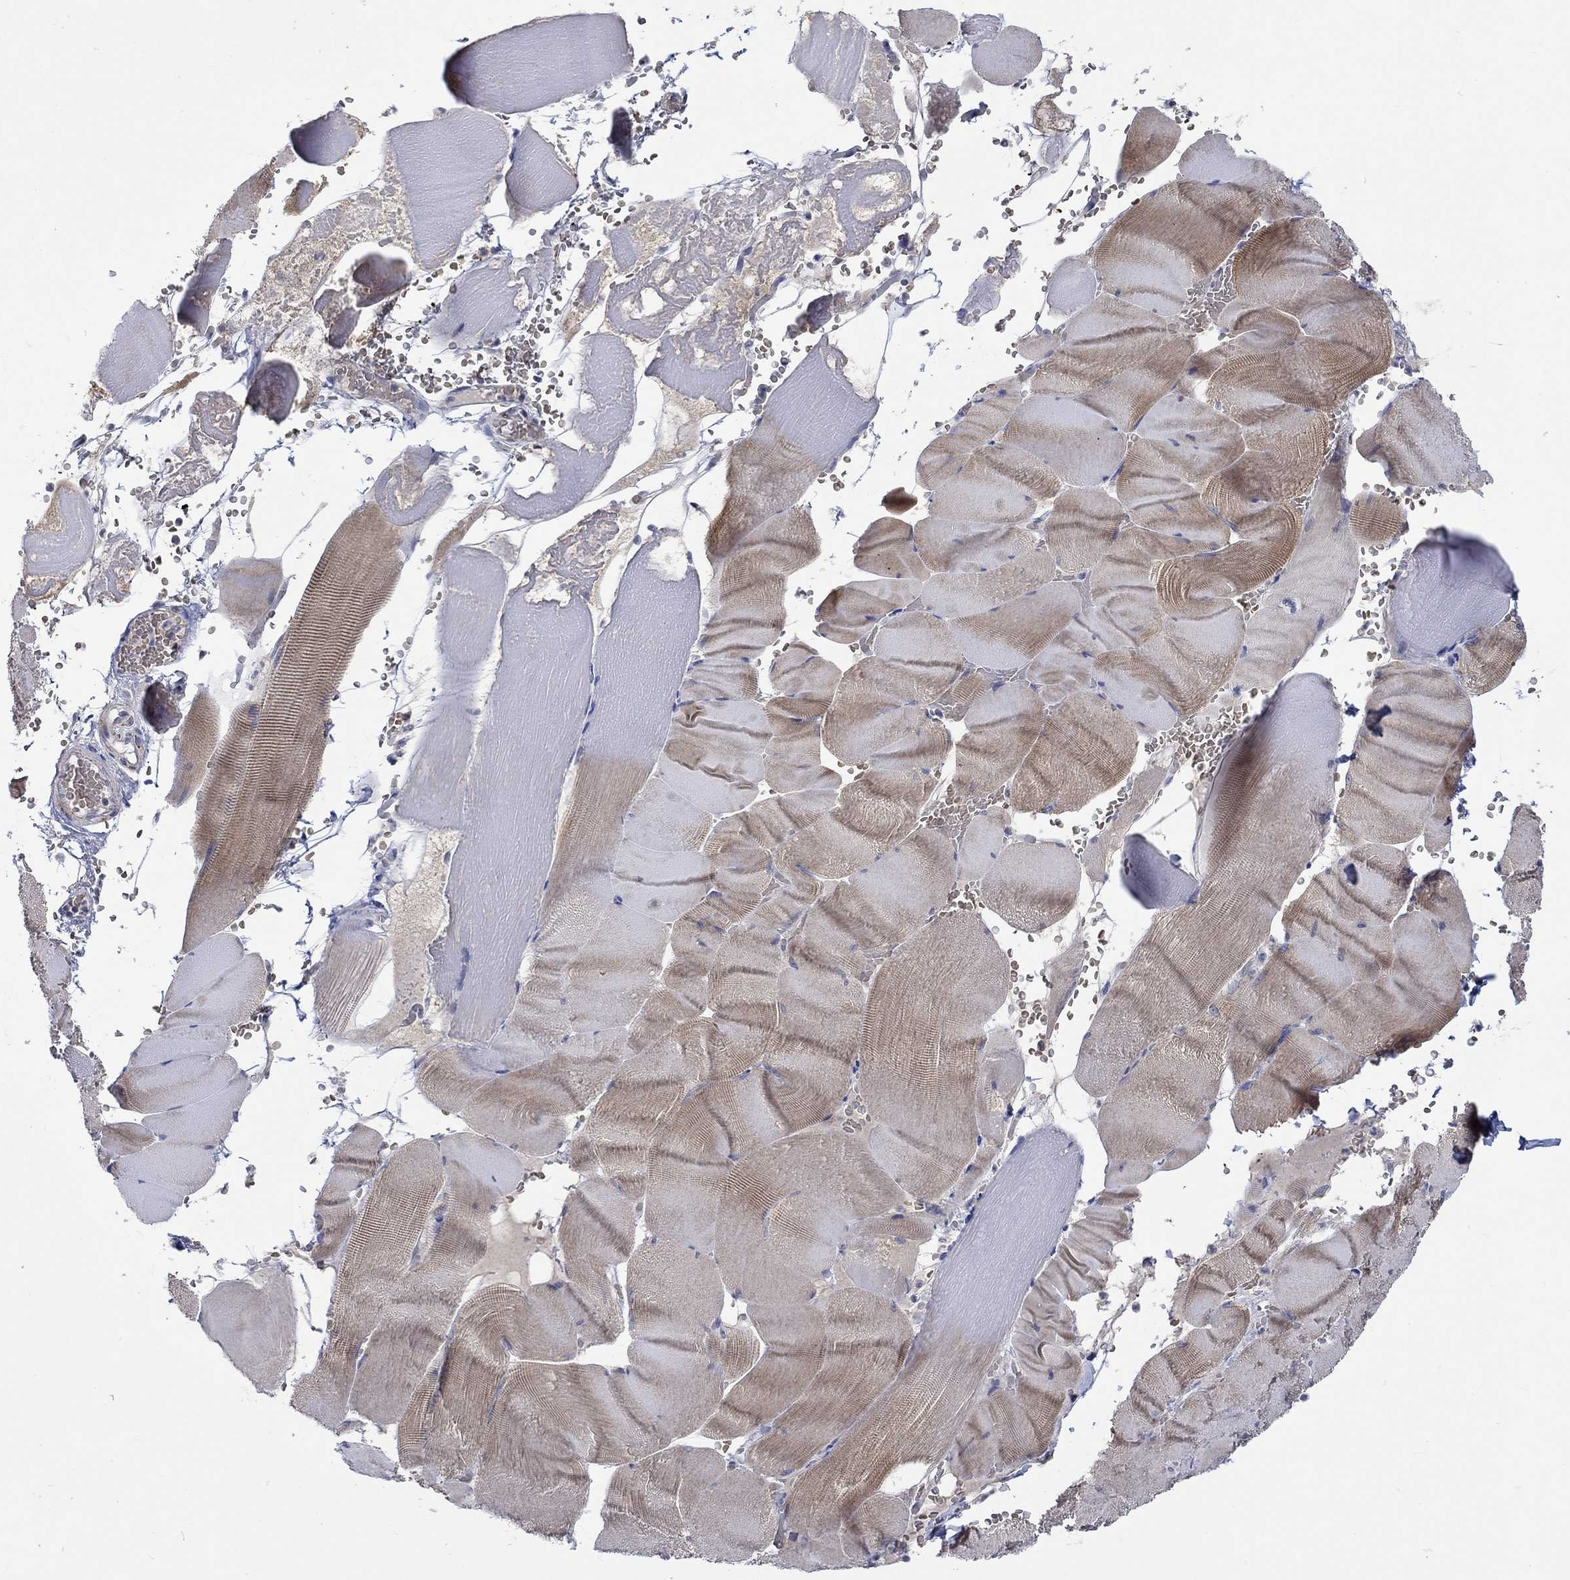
{"staining": {"intensity": "moderate", "quantity": "<25%", "location": "cytoplasmic/membranous"}, "tissue": "skeletal muscle", "cell_type": "Myocytes", "image_type": "normal", "snomed": [{"axis": "morphology", "description": "Normal tissue, NOS"}, {"axis": "topography", "description": "Skeletal muscle"}], "caption": "Myocytes display low levels of moderate cytoplasmic/membranous staining in about <25% of cells in unremarkable skeletal muscle. The protein is stained brown, and the nuclei are stained in blue (DAB (3,3'-diaminobenzidine) IHC with brightfield microscopy, high magnification).", "gene": "WASF1", "patient": {"sex": "male", "age": 56}}